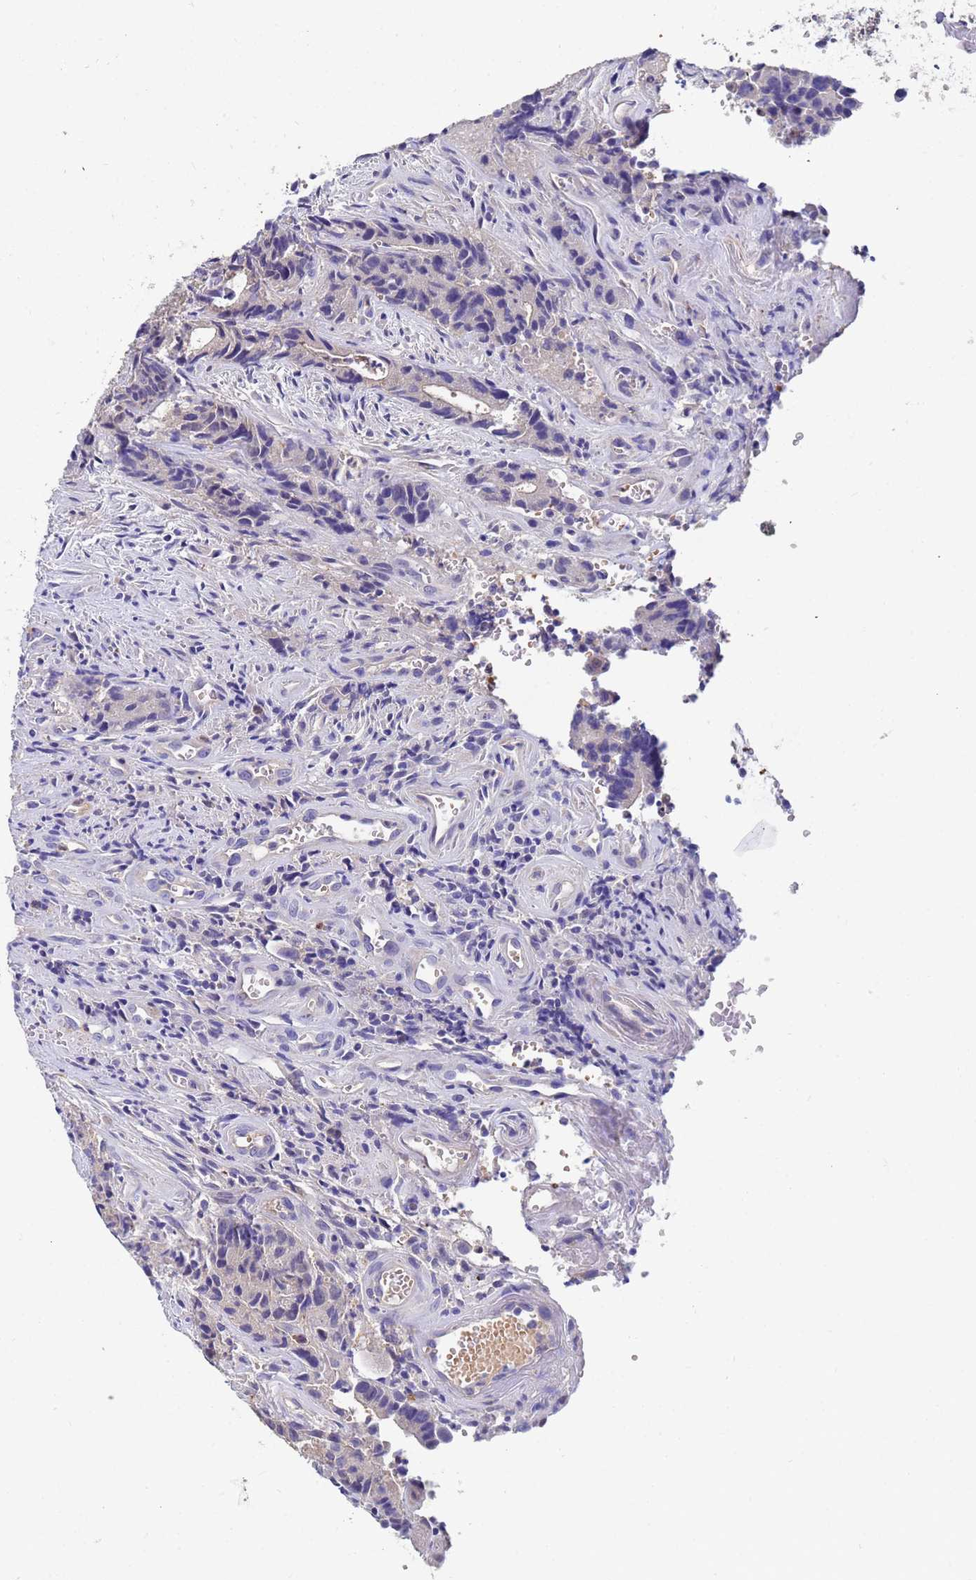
{"staining": {"intensity": "negative", "quantity": "none", "location": "none"}, "tissue": "colorectal cancer", "cell_type": "Tumor cells", "image_type": "cancer", "snomed": [{"axis": "morphology", "description": "Adenocarcinoma, NOS"}, {"axis": "topography", "description": "Colon"}], "caption": "This histopathology image is of colorectal cancer (adenocarcinoma) stained with immunohistochemistry to label a protein in brown with the nuclei are counter-stained blue. There is no staining in tumor cells.", "gene": "TTLL11", "patient": {"sex": "female", "age": 57}}